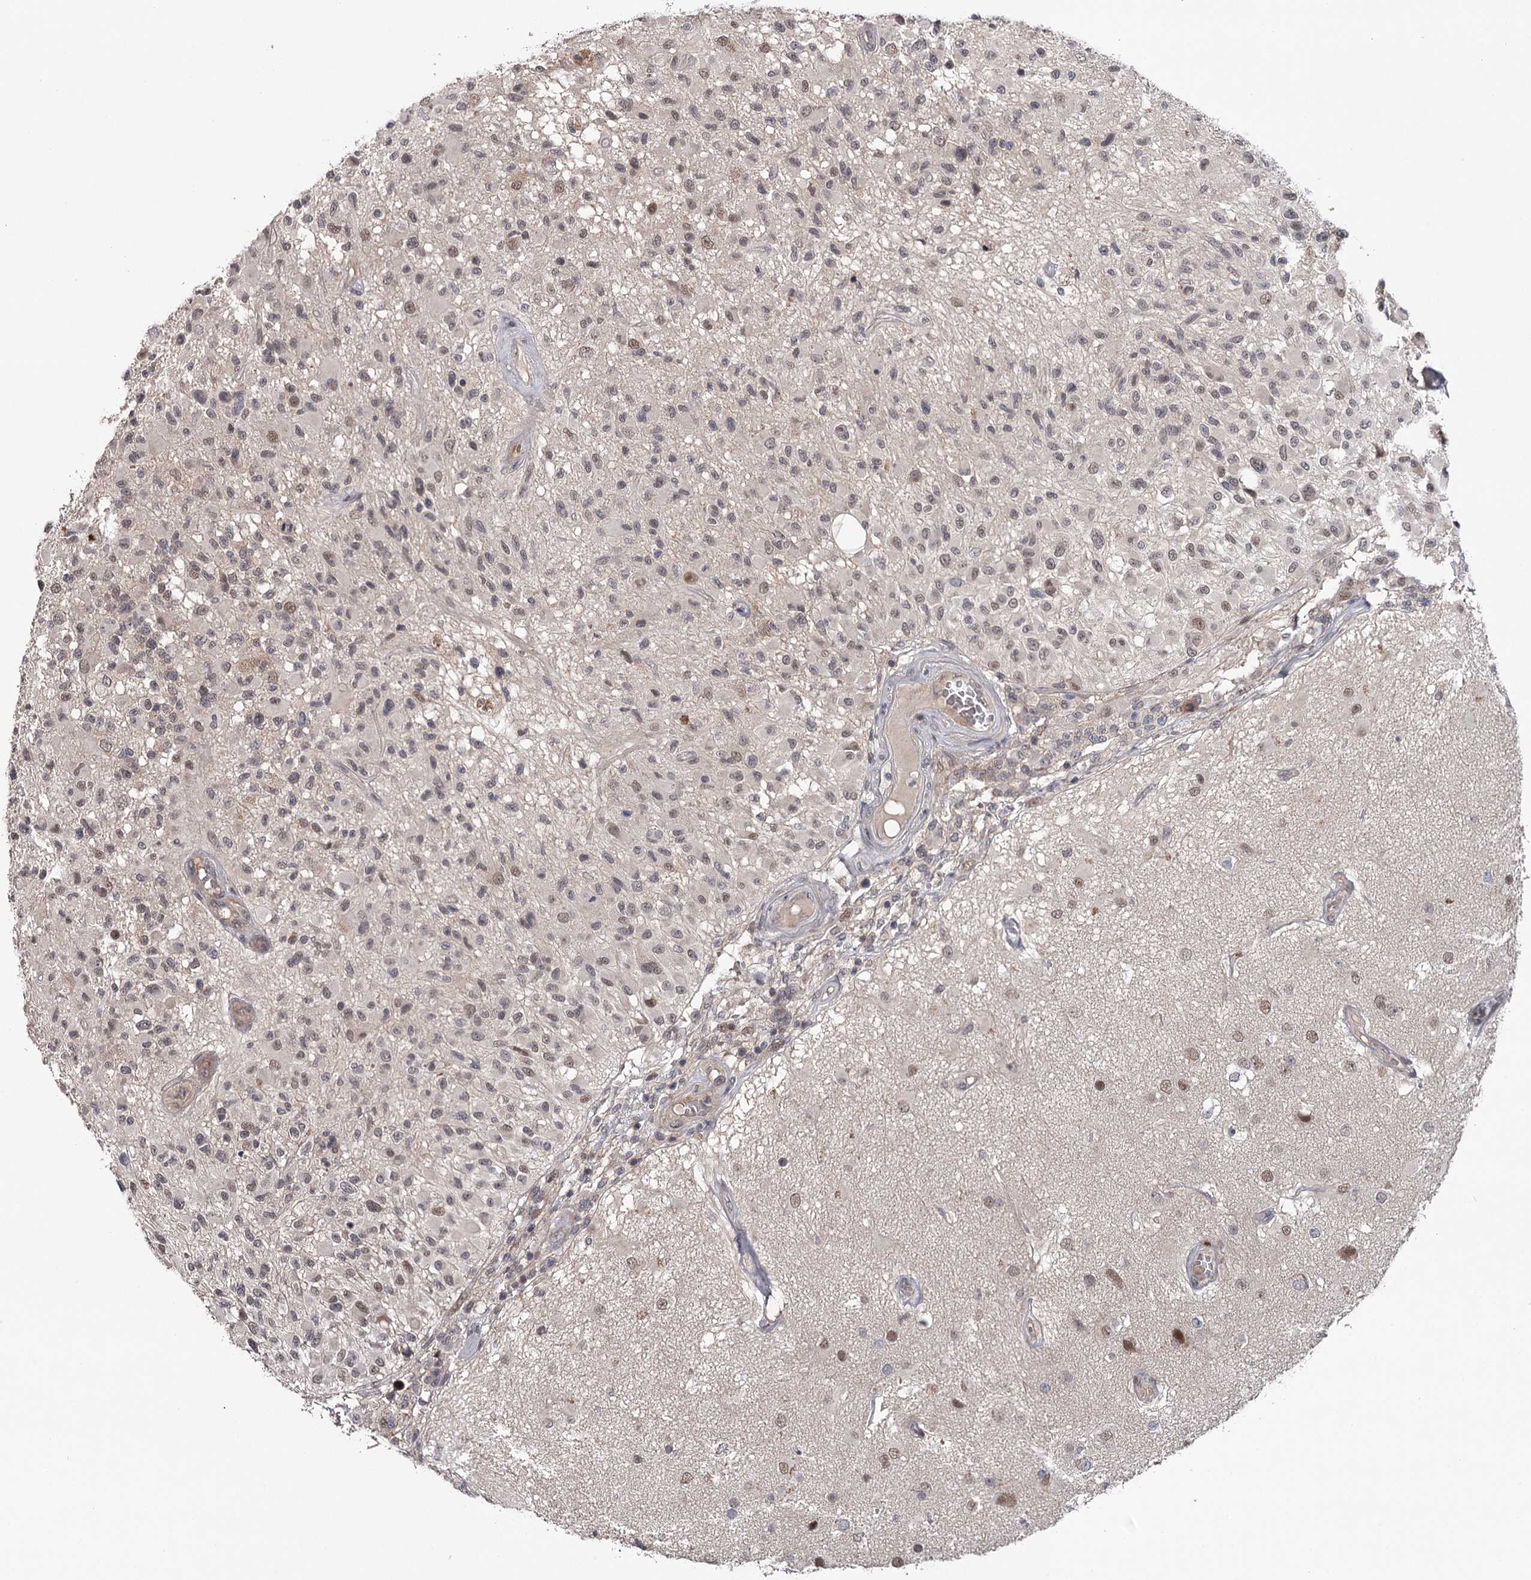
{"staining": {"intensity": "weak", "quantity": "<25%", "location": "nuclear"}, "tissue": "glioma", "cell_type": "Tumor cells", "image_type": "cancer", "snomed": [{"axis": "morphology", "description": "Glioma, malignant, High grade"}, {"axis": "morphology", "description": "Glioblastoma, NOS"}, {"axis": "topography", "description": "Brain"}], "caption": "Immunohistochemistry (IHC) of human glioma displays no expression in tumor cells.", "gene": "GTSF1", "patient": {"sex": "male", "age": 60}}